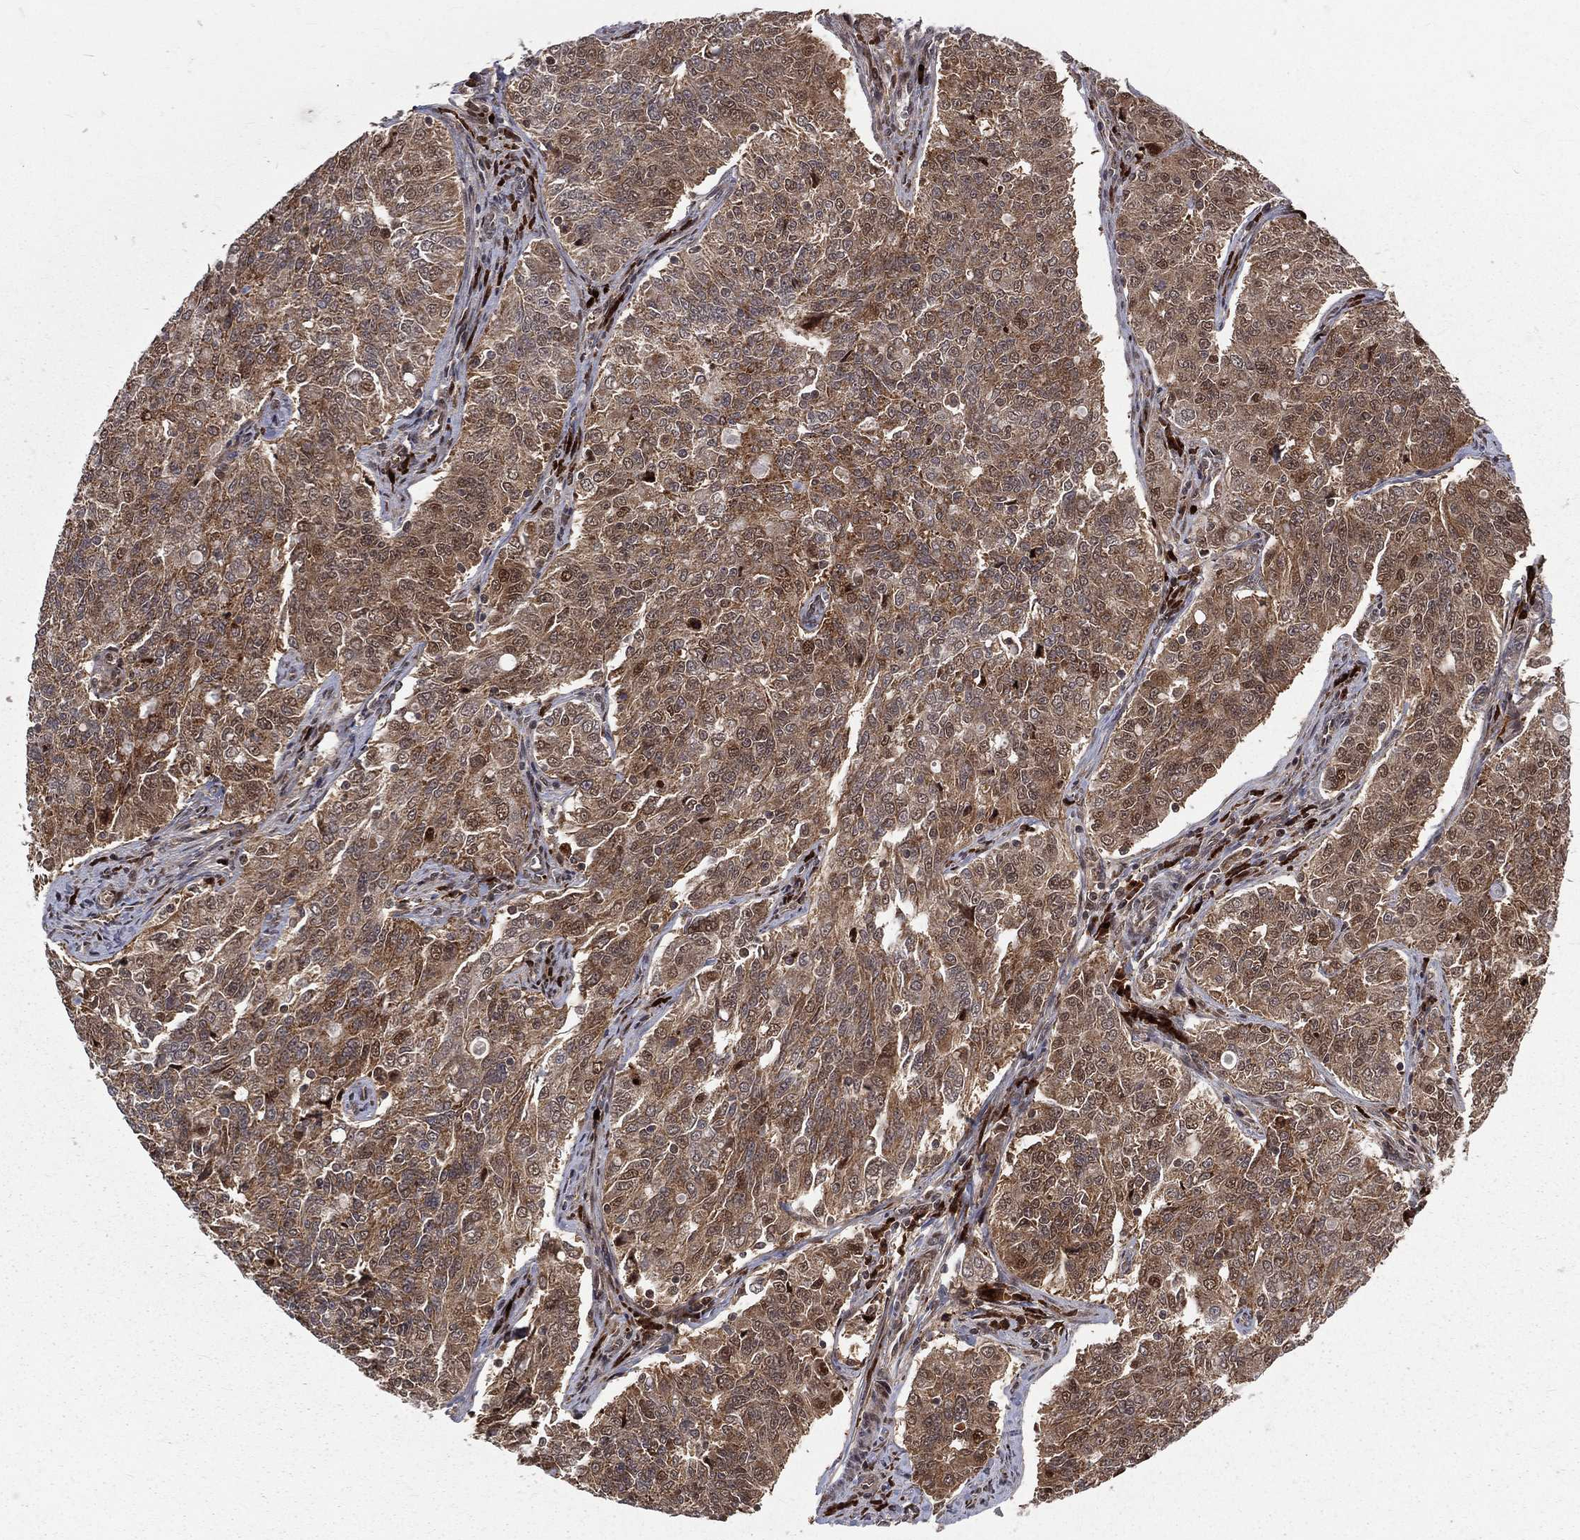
{"staining": {"intensity": "moderate", "quantity": ">75%", "location": "cytoplasmic/membranous"}, "tissue": "endometrial cancer", "cell_type": "Tumor cells", "image_type": "cancer", "snomed": [{"axis": "morphology", "description": "Adenocarcinoma, NOS"}, {"axis": "topography", "description": "Endometrium"}], "caption": "Protein analysis of endometrial cancer tissue demonstrates moderate cytoplasmic/membranous staining in about >75% of tumor cells.", "gene": "MDM2", "patient": {"sex": "female", "age": 43}}